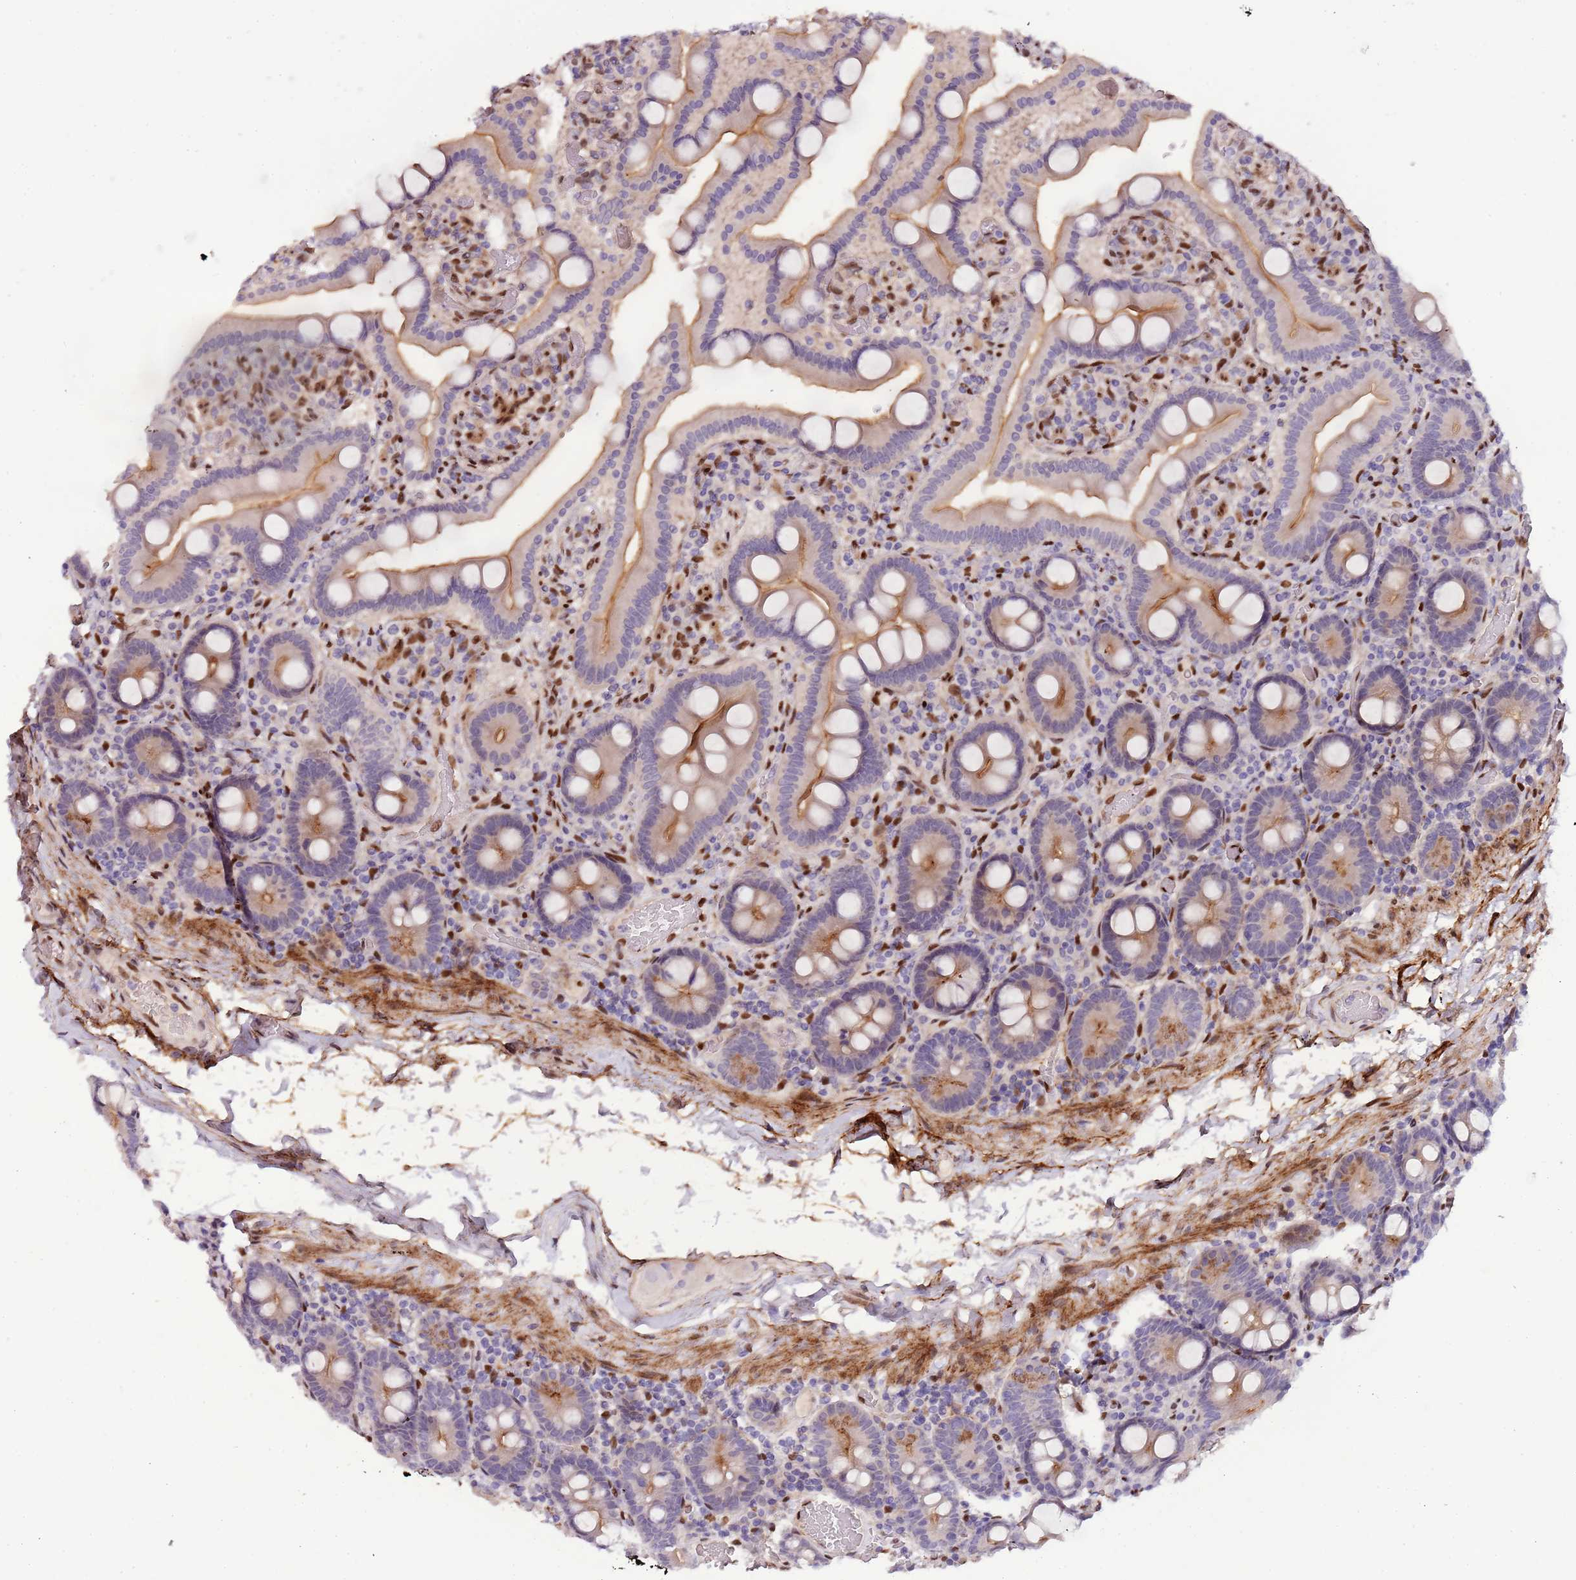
{"staining": {"intensity": "moderate", "quantity": "<25%", "location": "cytoplasmic/membranous"}, "tissue": "duodenum", "cell_type": "Glandular cells", "image_type": "normal", "snomed": [{"axis": "morphology", "description": "Normal tissue, NOS"}, {"axis": "topography", "description": "Duodenum"}], "caption": "Duodenum stained for a protein shows moderate cytoplasmic/membranous positivity in glandular cells.", "gene": "NKX2", "patient": {"sex": "male", "age": 55}}